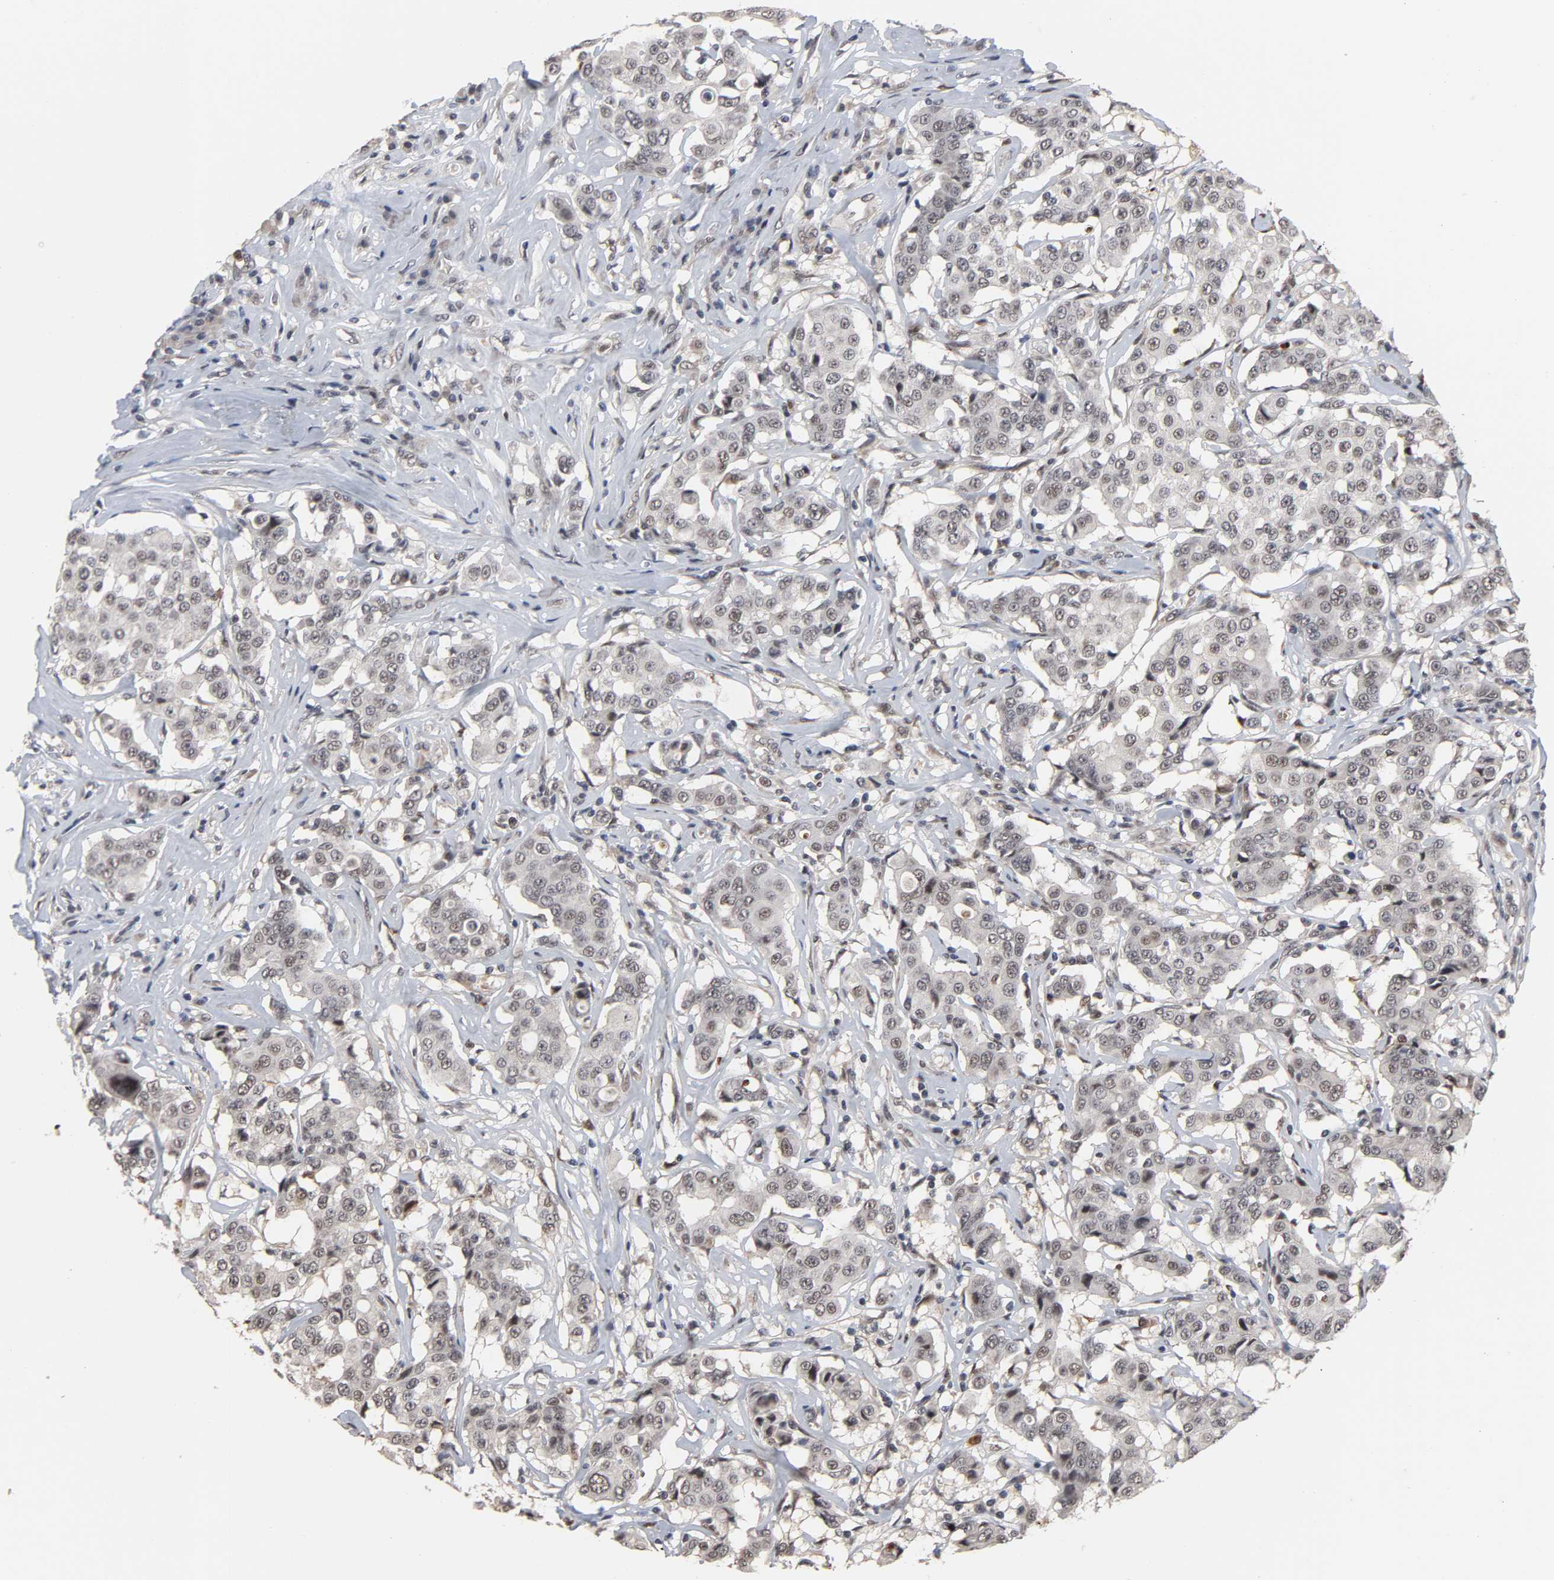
{"staining": {"intensity": "weak", "quantity": "<25%", "location": "nuclear"}, "tissue": "breast cancer", "cell_type": "Tumor cells", "image_type": "cancer", "snomed": [{"axis": "morphology", "description": "Duct carcinoma"}, {"axis": "topography", "description": "Breast"}], "caption": "The image demonstrates no staining of tumor cells in breast cancer (invasive ductal carcinoma).", "gene": "RTL5", "patient": {"sex": "female", "age": 27}}